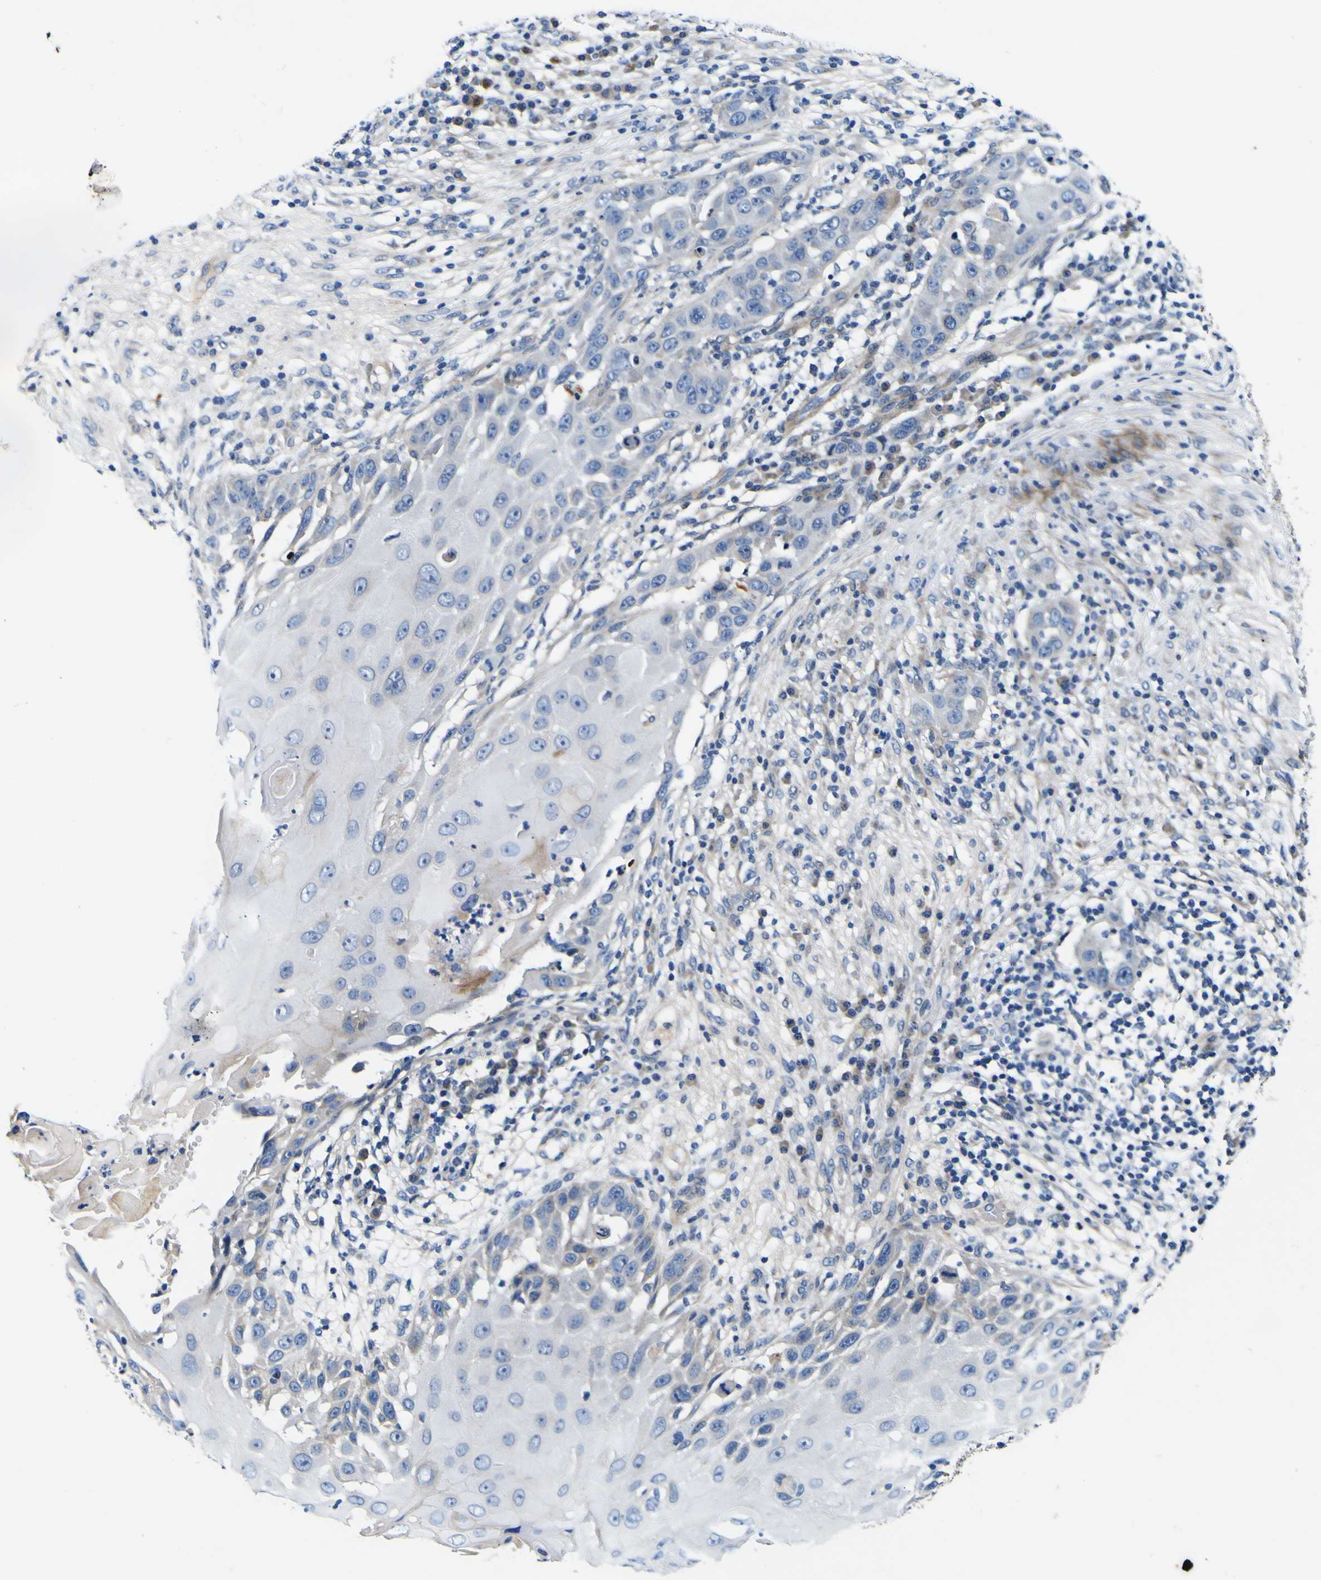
{"staining": {"intensity": "weak", "quantity": "<25%", "location": "cytoplasmic/membranous"}, "tissue": "skin cancer", "cell_type": "Tumor cells", "image_type": "cancer", "snomed": [{"axis": "morphology", "description": "Squamous cell carcinoma, NOS"}, {"axis": "topography", "description": "Skin"}], "caption": "An image of human skin cancer is negative for staining in tumor cells.", "gene": "AGAP3", "patient": {"sex": "female", "age": 44}}